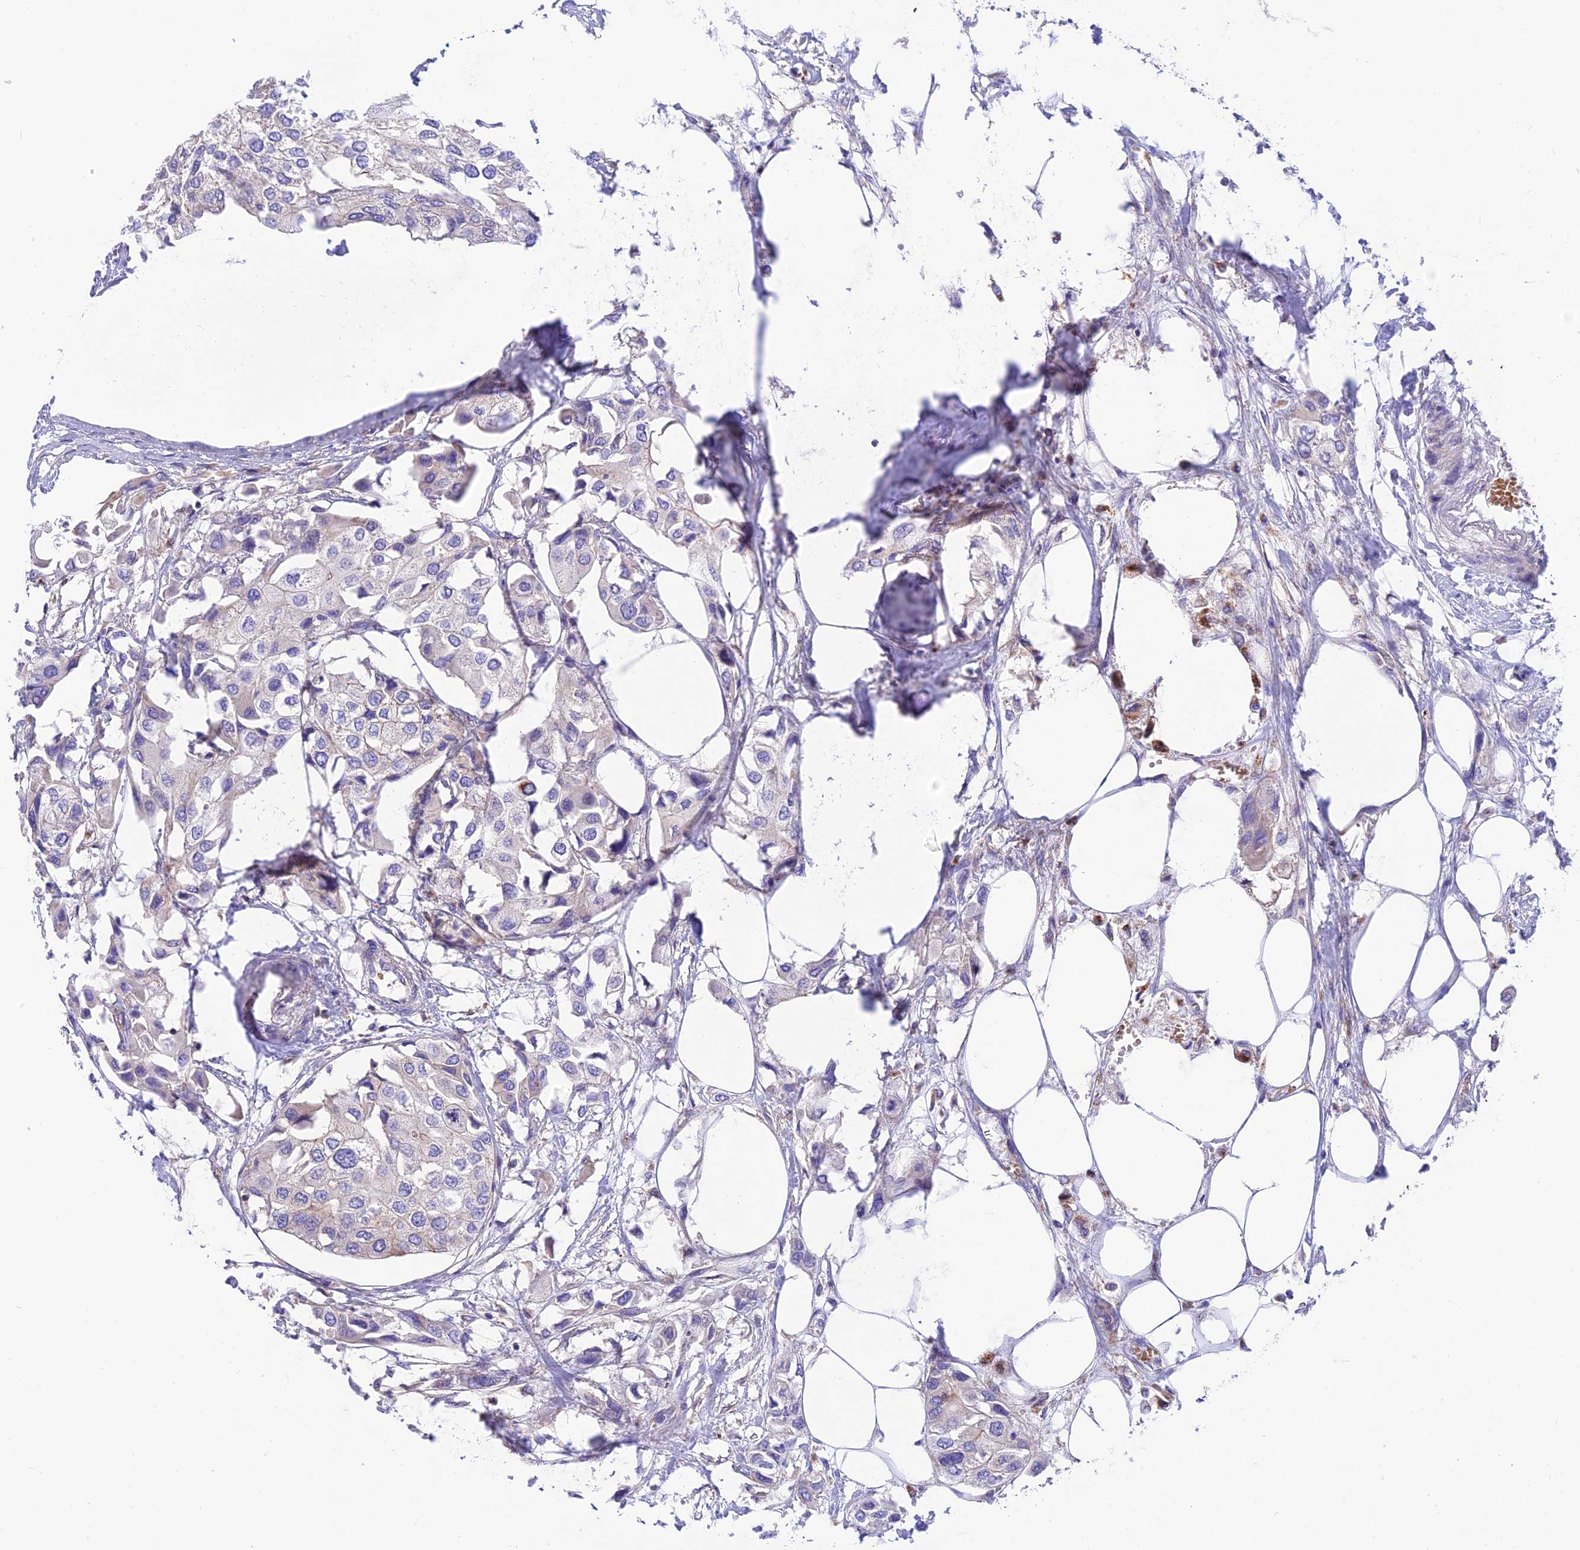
{"staining": {"intensity": "negative", "quantity": "none", "location": "none"}, "tissue": "urothelial cancer", "cell_type": "Tumor cells", "image_type": "cancer", "snomed": [{"axis": "morphology", "description": "Urothelial carcinoma, High grade"}, {"axis": "topography", "description": "Urinary bladder"}], "caption": "Urothelial carcinoma (high-grade) stained for a protein using immunohistochemistry (IHC) shows no expression tumor cells.", "gene": "CCDC157", "patient": {"sex": "male", "age": 64}}